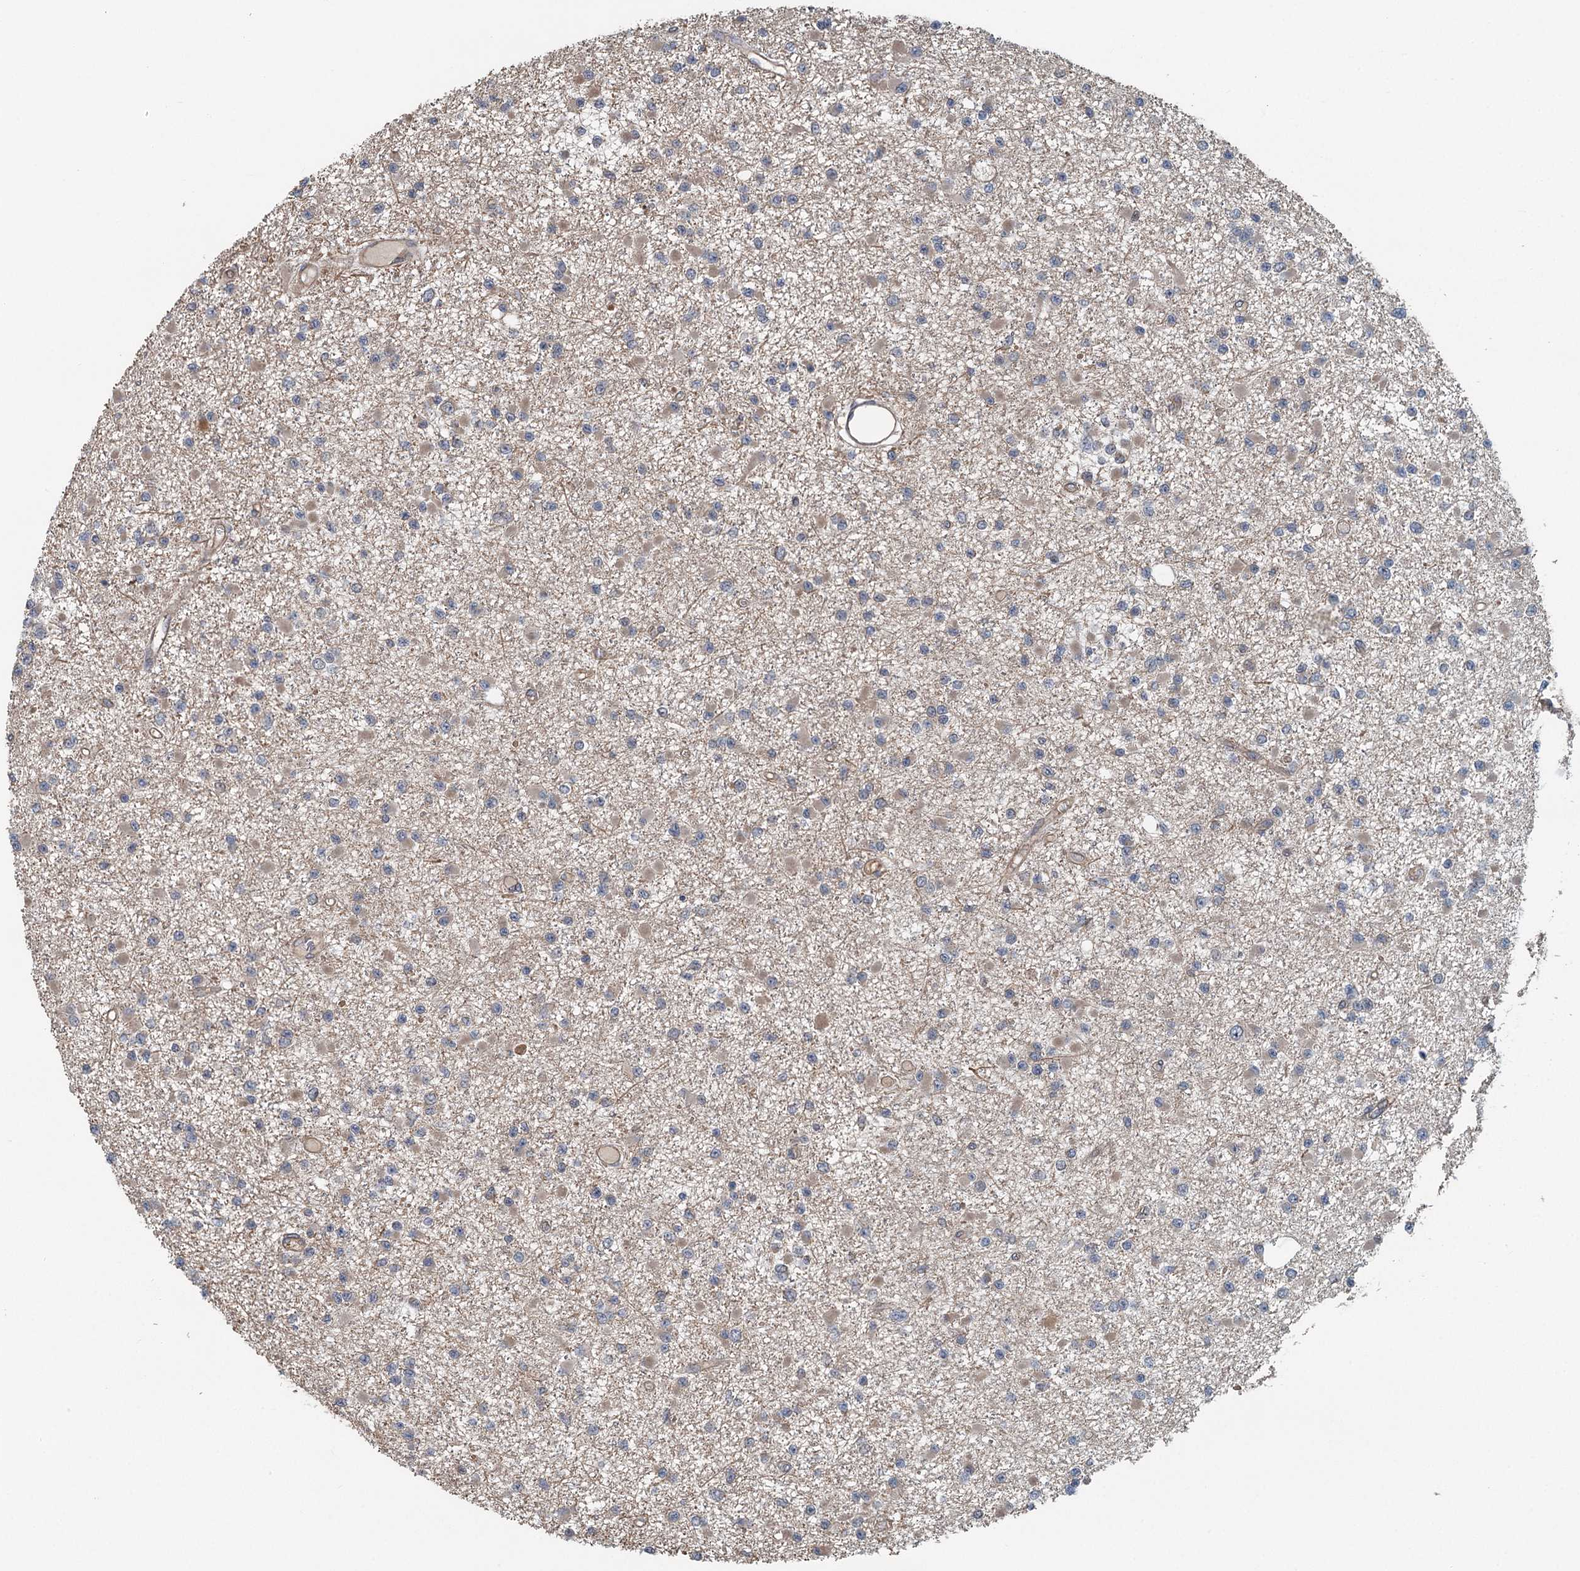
{"staining": {"intensity": "negative", "quantity": "none", "location": "none"}, "tissue": "glioma", "cell_type": "Tumor cells", "image_type": "cancer", "snomed": [{"axis": "morphology", "description": "Glioma, malignant, Low grade"}, {"axis": "topography", "description": "Brain"}], "caption": "Glioma was stained to show a protein in brown. There is no significant expression in tumor cells.", "gene": "ZNF527", "patient": {"sex": "female", "age": 22}}